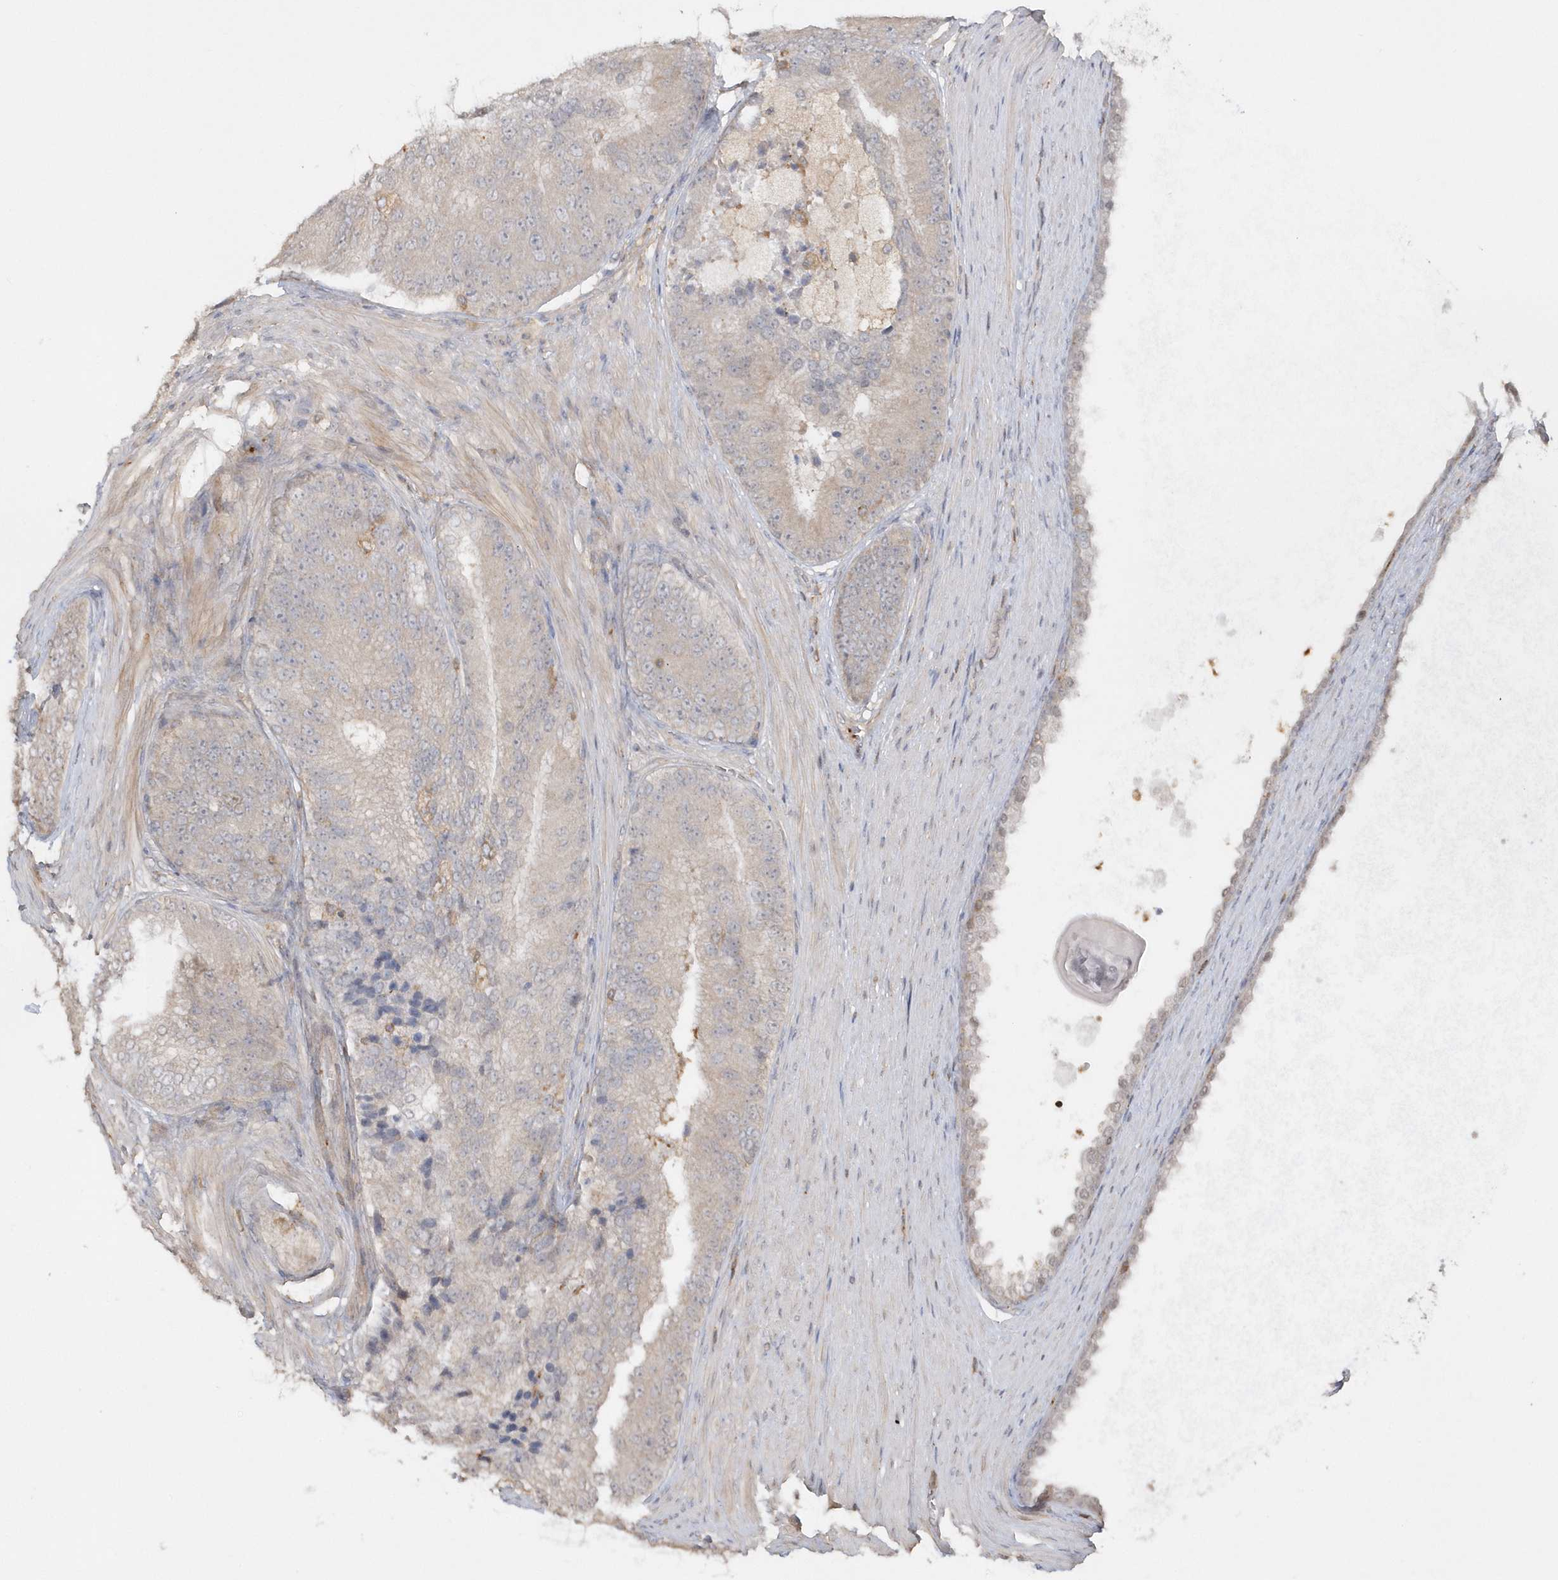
{"staining": {"intensity": "weak", "quantity": "<25%", "location": "cytoplasmic/membranous"}, "tissue": "prostate cancer", "cell_type": "Tumor cells", "image_type": "cancer", "snomed": [{"axis": "morphology", "description": "Adenocarcinoma, High grade"}, {"axis": "topography", "description": "Prostate"}], "caption": "Prostate cancer stained for a protein using immunohistochemistry displays no positivity tumor cells.", "gene": "BSN", "patient": {"sex": "male", "age": 70}}